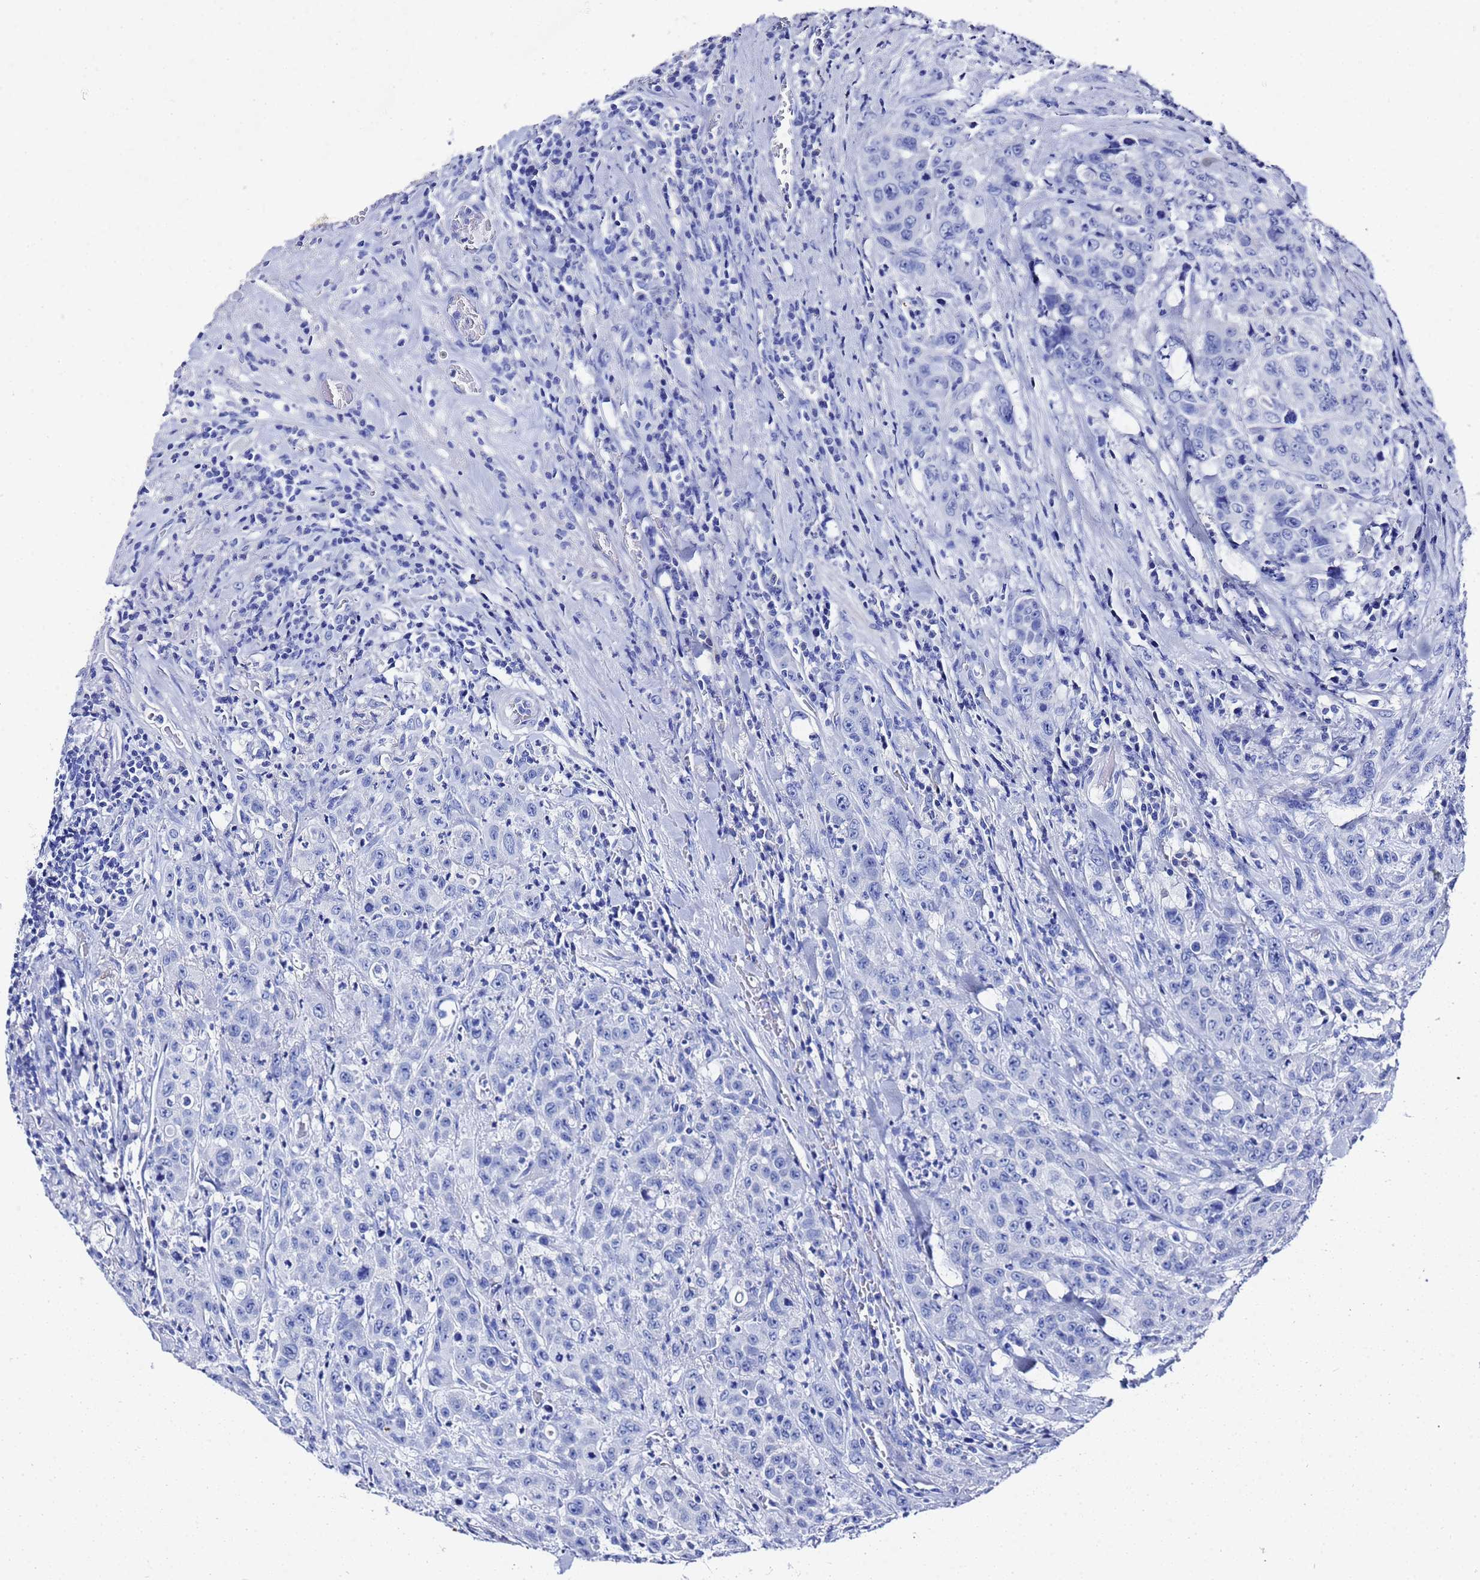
{"staining": {"intensity": "negative", "quantity": "none", "location": "none"}, "tissue": "colorectal cancer", "cell_type": "Tumor cells", "image_type": "cancer", "snomed": [{"axis": "morphology", "description": "Adenocarcinoma, NOS"}, {"axis": "topography", "description": "Colon"}], "caption": "Immunohistochemistry of colorectal cancer displays no staining in tumor cells.", "gene": "GGT1", "patient": {"sex": "male", "age": 62}}